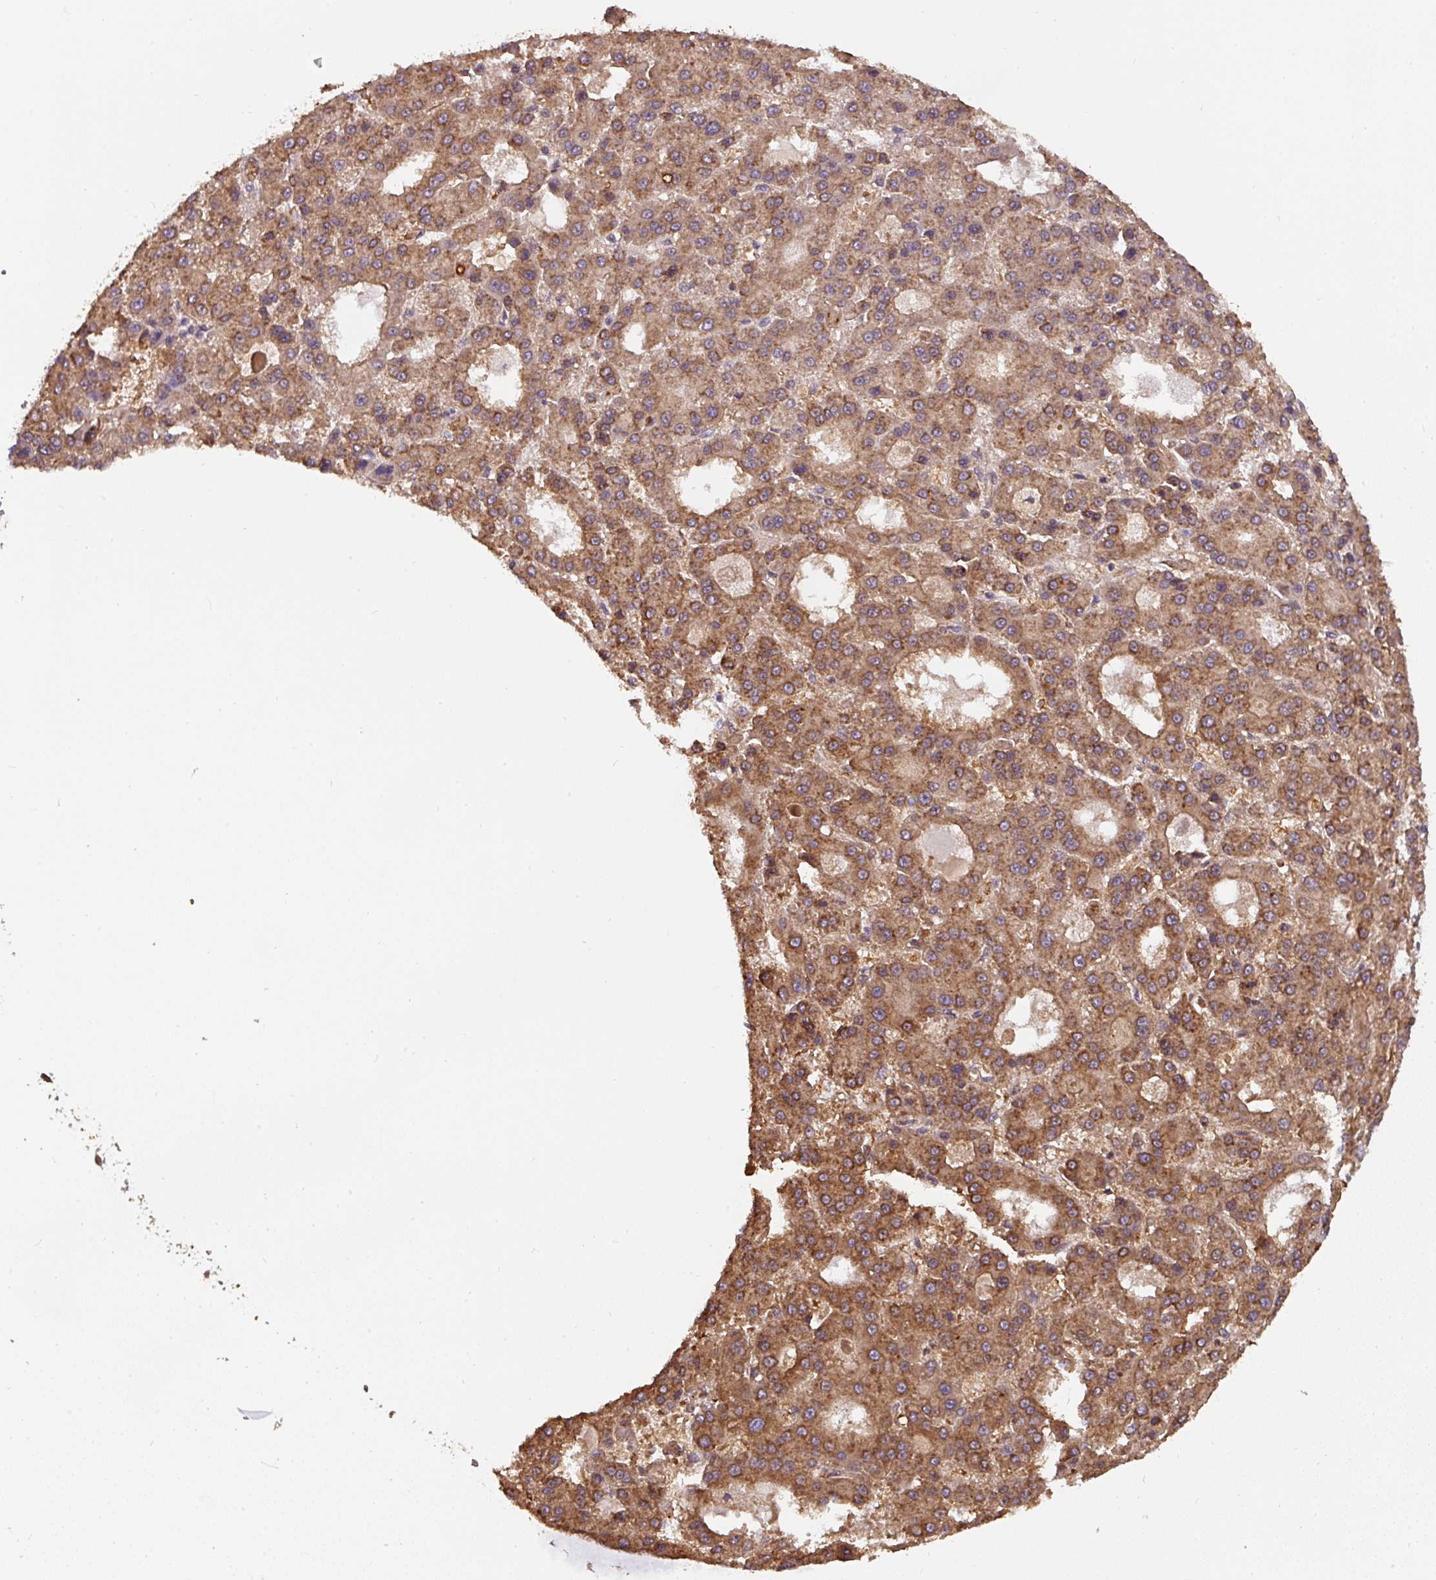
{"staining": {"intensity": "strong", "quantity": ">75%", "location": "cytoplasmic/membranous"}, "tissue": "liver cancer", "cell_type": "Tumor cells", "image_type": "cancer", "snomed": [{"axis": "morphology", "description": "Carcinoma, Hepatocellular, NOS"}, {"axis": "topography", "description": "Liver"}], "caption": "A brown stain highlights strong cytoplasmic/membranous expression of a protein in human liver cancer tumor cells.", "gene": "ST13", "patient": {"sex": "male", "age": 70}}